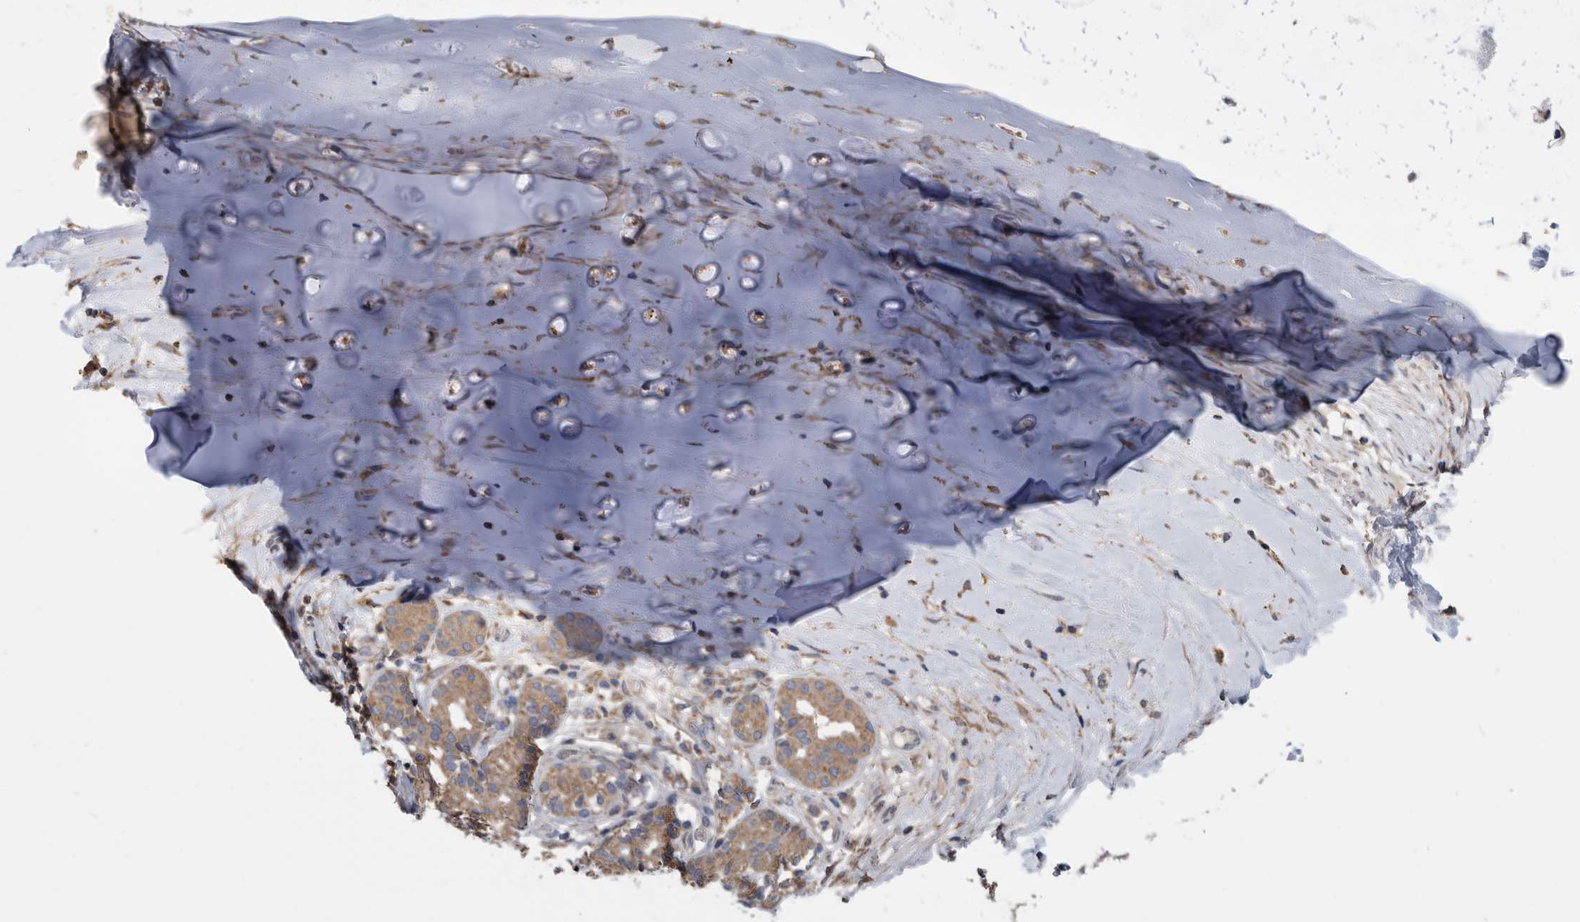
{"staining": {"intensity": "weak", "quantity": "<25%", "location": "cytoplasmic/membranous"}, "tissue": "adipose tissue", "cell_type": "Adipocytes", "image_type": "normal", "snomed": [{"axis": "morphology", "description": "Normal tissue, NOS"}, {"axis": "morphology", "description": "Basal cell carcinoma"}, {"axis": "topography", "description": "Cartilage tissue"}, {"axis": "topography", "description": "Nasopharynx"}, {"axis": "topography", "description": "Oral tissue"}], "caption": "This is an immunohistochemistry photomicrograph of unremarkable adipose tissue. There is no positivity in adipocytes.", "gene": "NRBP1", "patient": {"sex": "female", "age": 77}}